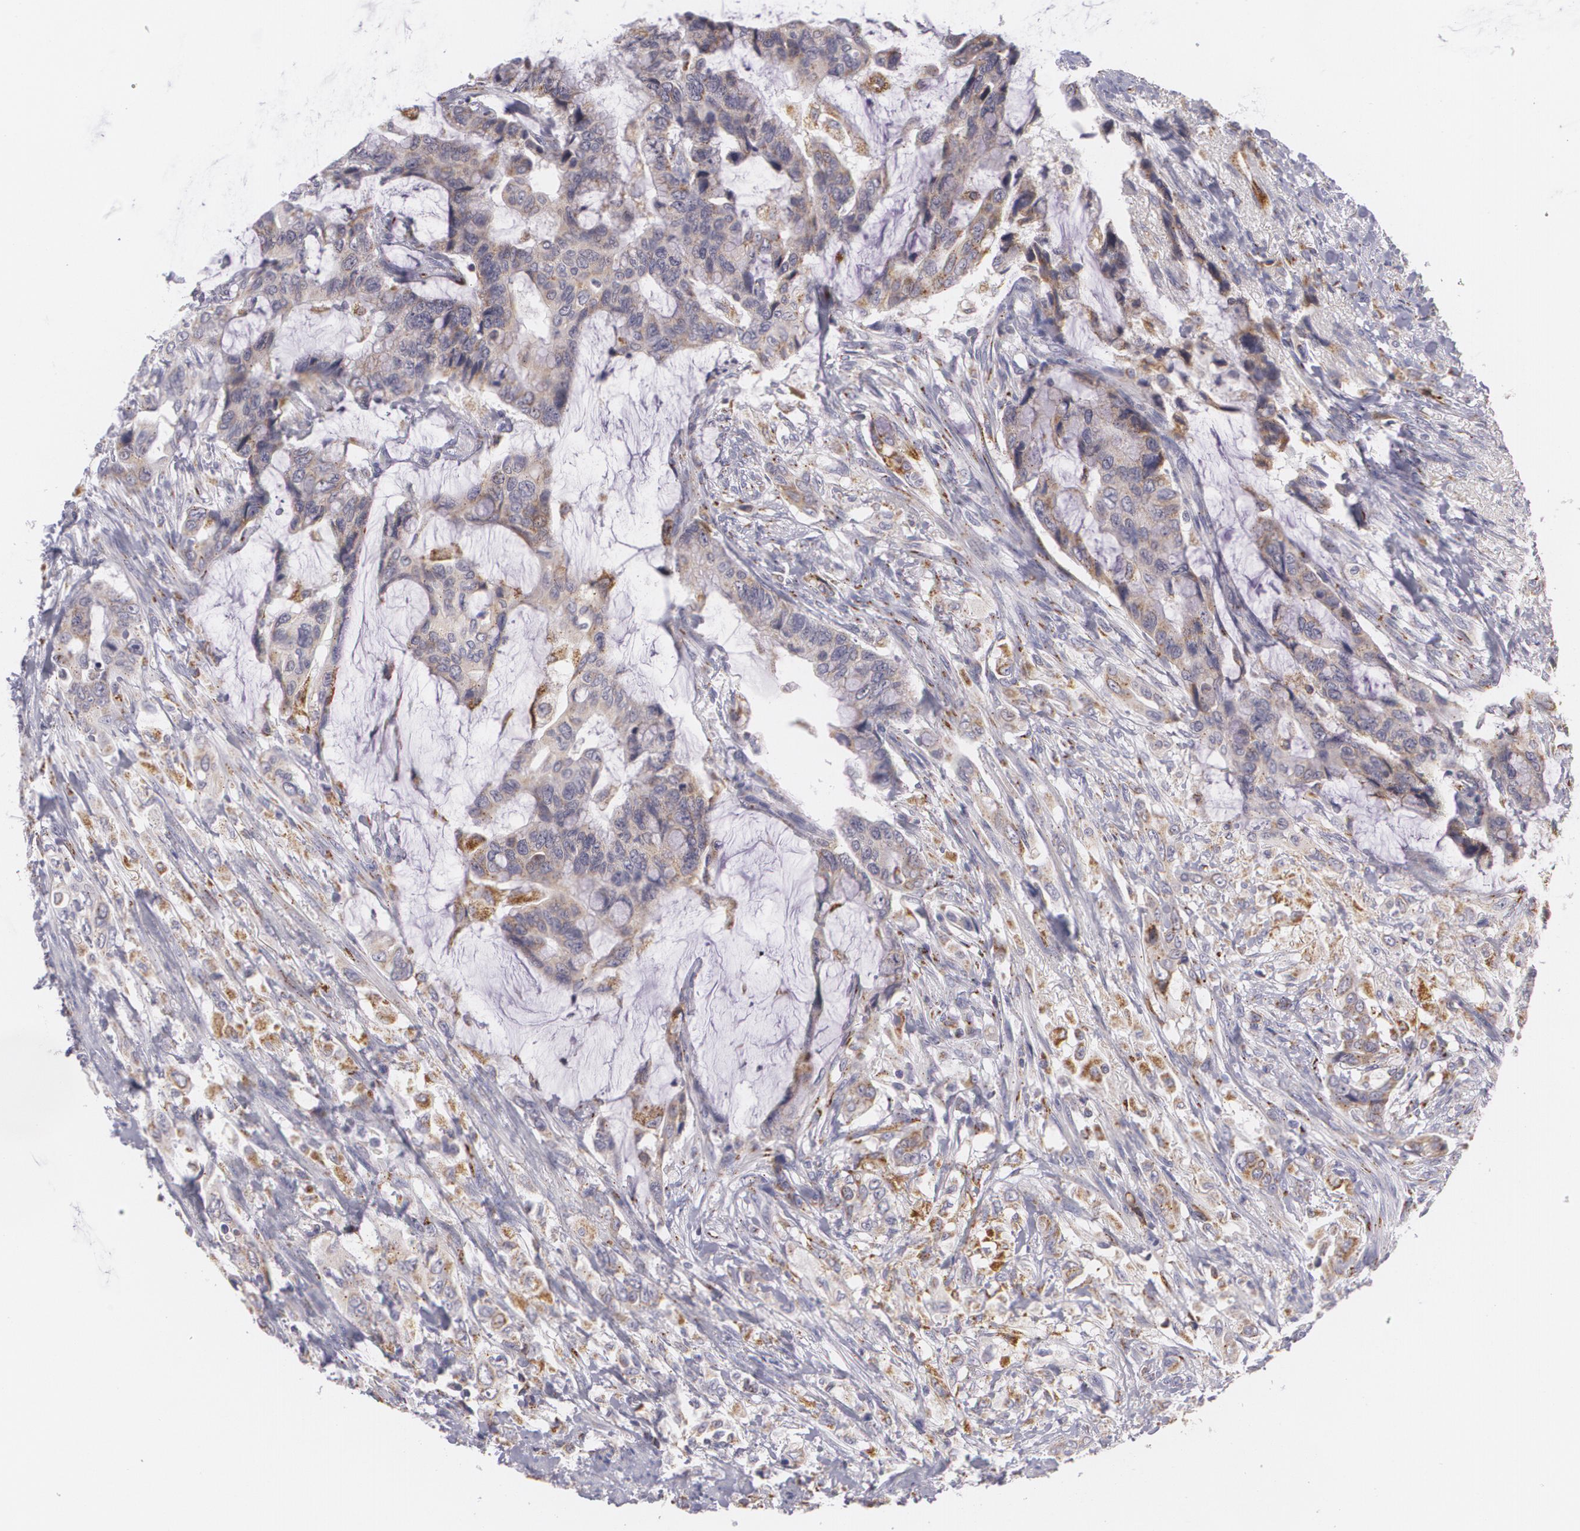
{"staining": {"intensity": "moderate", "quantity": "<25%", "location": "cytoplasmic/membranous"}, "tissue": "colorectal cancer", "cell_type": "Tumor cells", "image_type": "cancer", "snomed": [{"axis": "morphology", "description": "Adenocarcinoma, NOS"}, {"axis": "topography", "description": "Rectum"}], "caption": "Colorectal cancer stained with IHC reveals moderate cytoplasmic/membranous staining in about <25% of tumor cells.", "gene": "CILK1", "patient": {"sex": "female", "age": 59}}